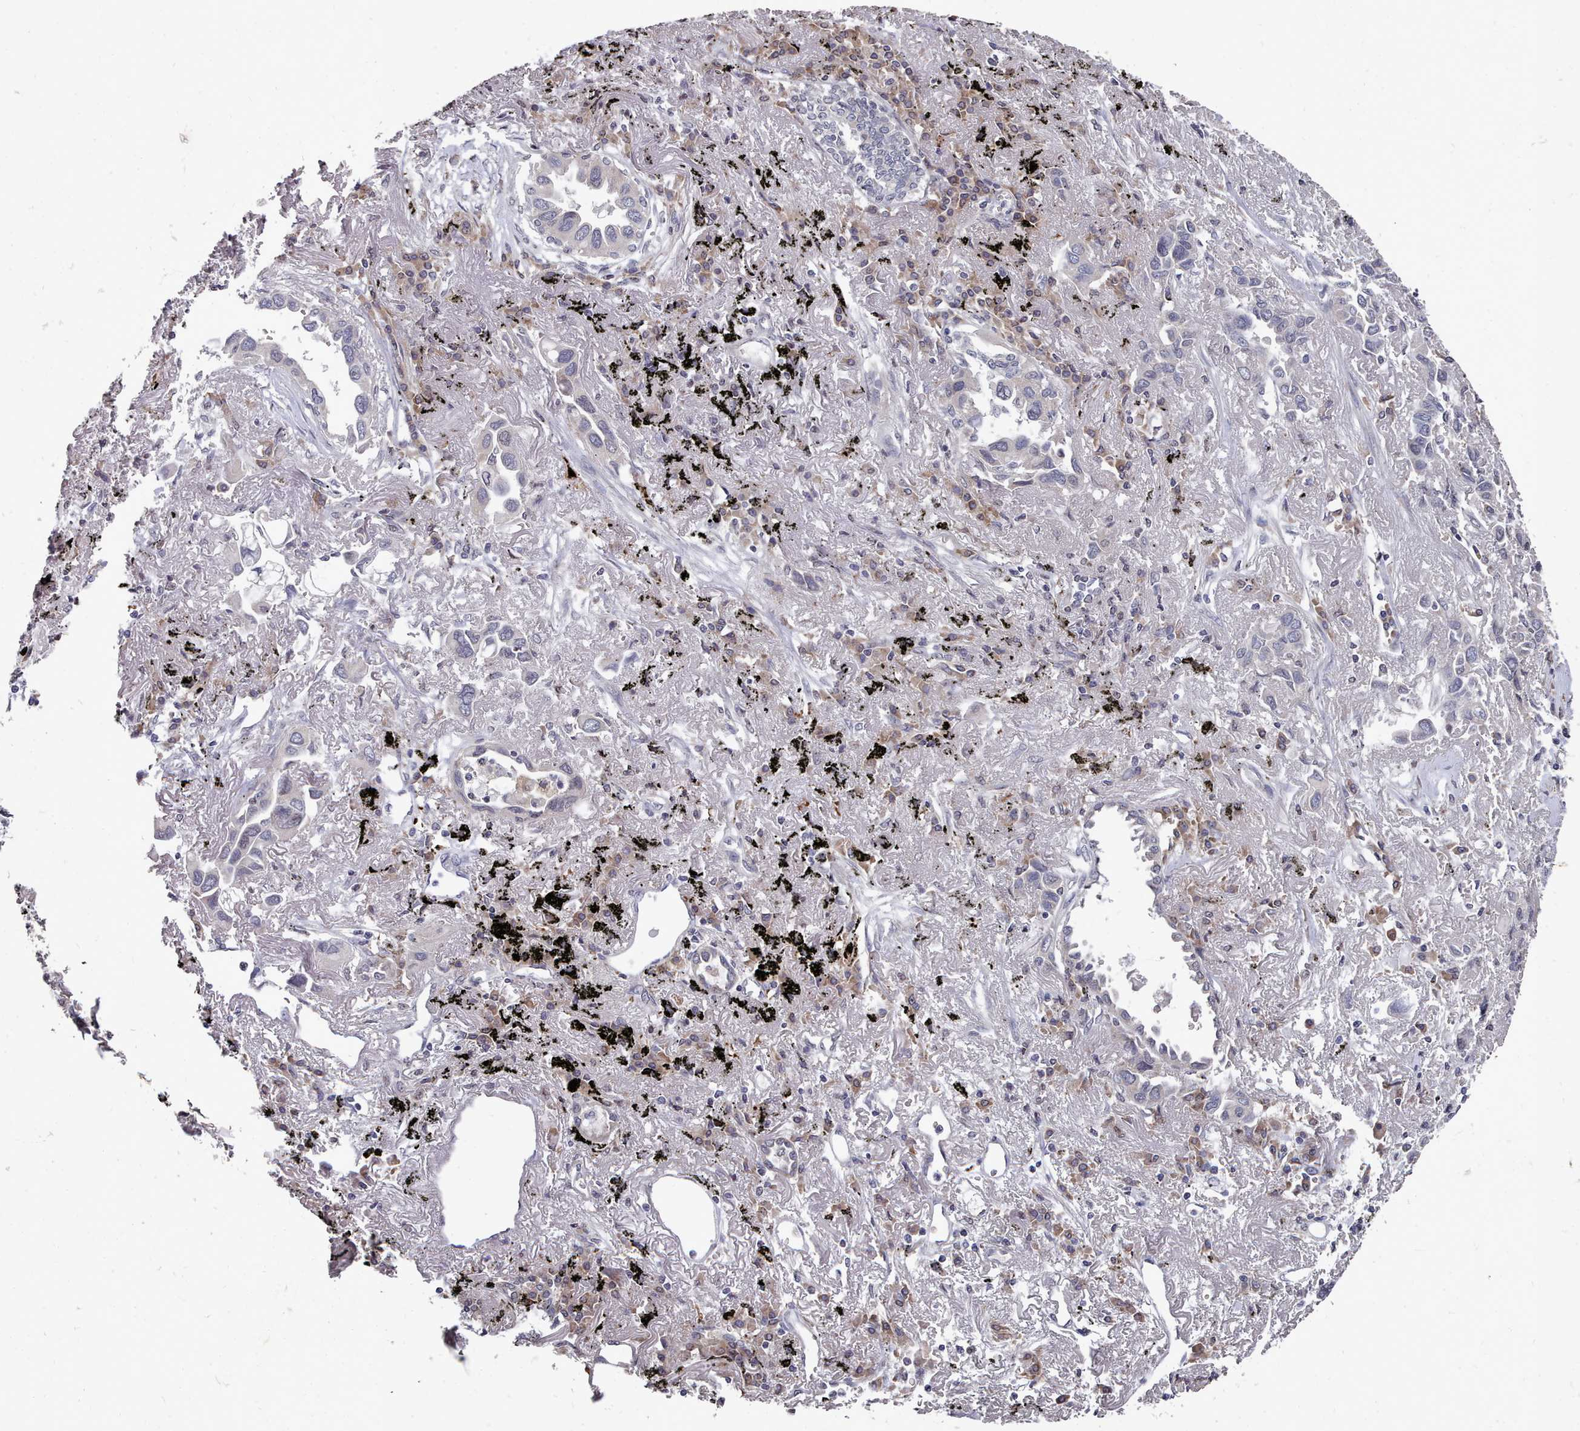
{"staining": {"intensity": "negative", "quantity": "none", "location": "none"}, "tissue": "lung cancer", "cell_type": "Tumor cells", "image_type": "cancer", "snomed": [{"axis": "morphology", "description": "Adenocarcinoma, NOS"}, {"axis": "topography", "description": "Lung"}], "caption": "Adenocarcinoma (lung) was stained to show a protein in brown. There is no significant expression in tumor cells.", "gene": "ACKR3", "patient": {"sex": "female", "age": 76}}